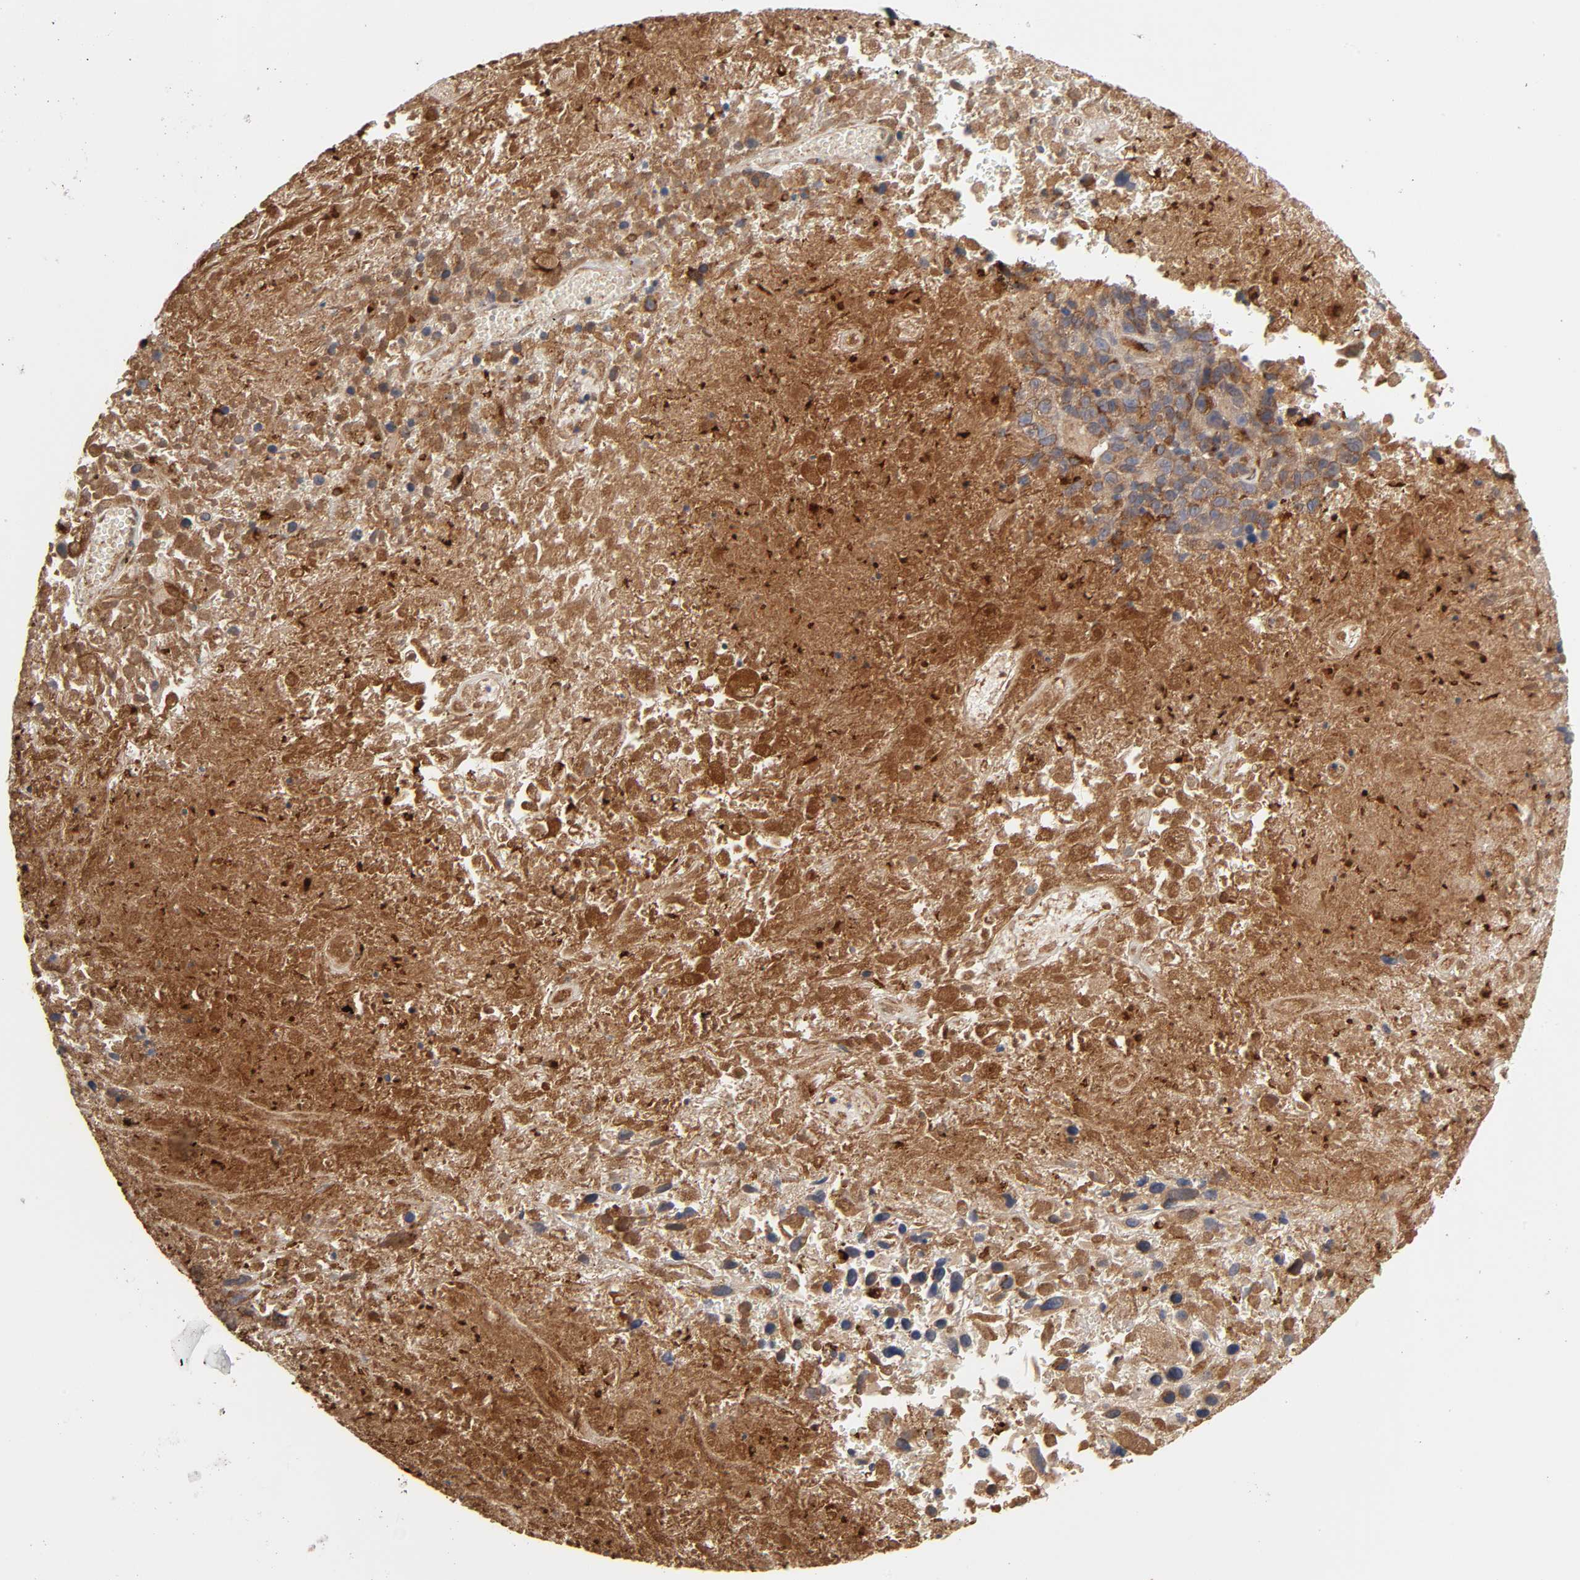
{"staining": {"intensity": "moderate", "quantity": ">75%", "location": "cytoplasmic/membranous"}, "tissue": "melanoma", "cell_type": "Tumor cells", "image_type": "cancer", "snomed": [{"axis": "morphology", "description": "Malignant melanoma, Metastatic site"}, {"axis": "topography", "description": "Cerebral cortex"}], "caption": "Malignant melanoma (metastatic site) stained with immunohistochemistry reveals moderate cytoplasmic/membranous staining in about >75% of tumor cells.", "gene": "GNPTG", "patient": {"sex": "female", "age": 52}}